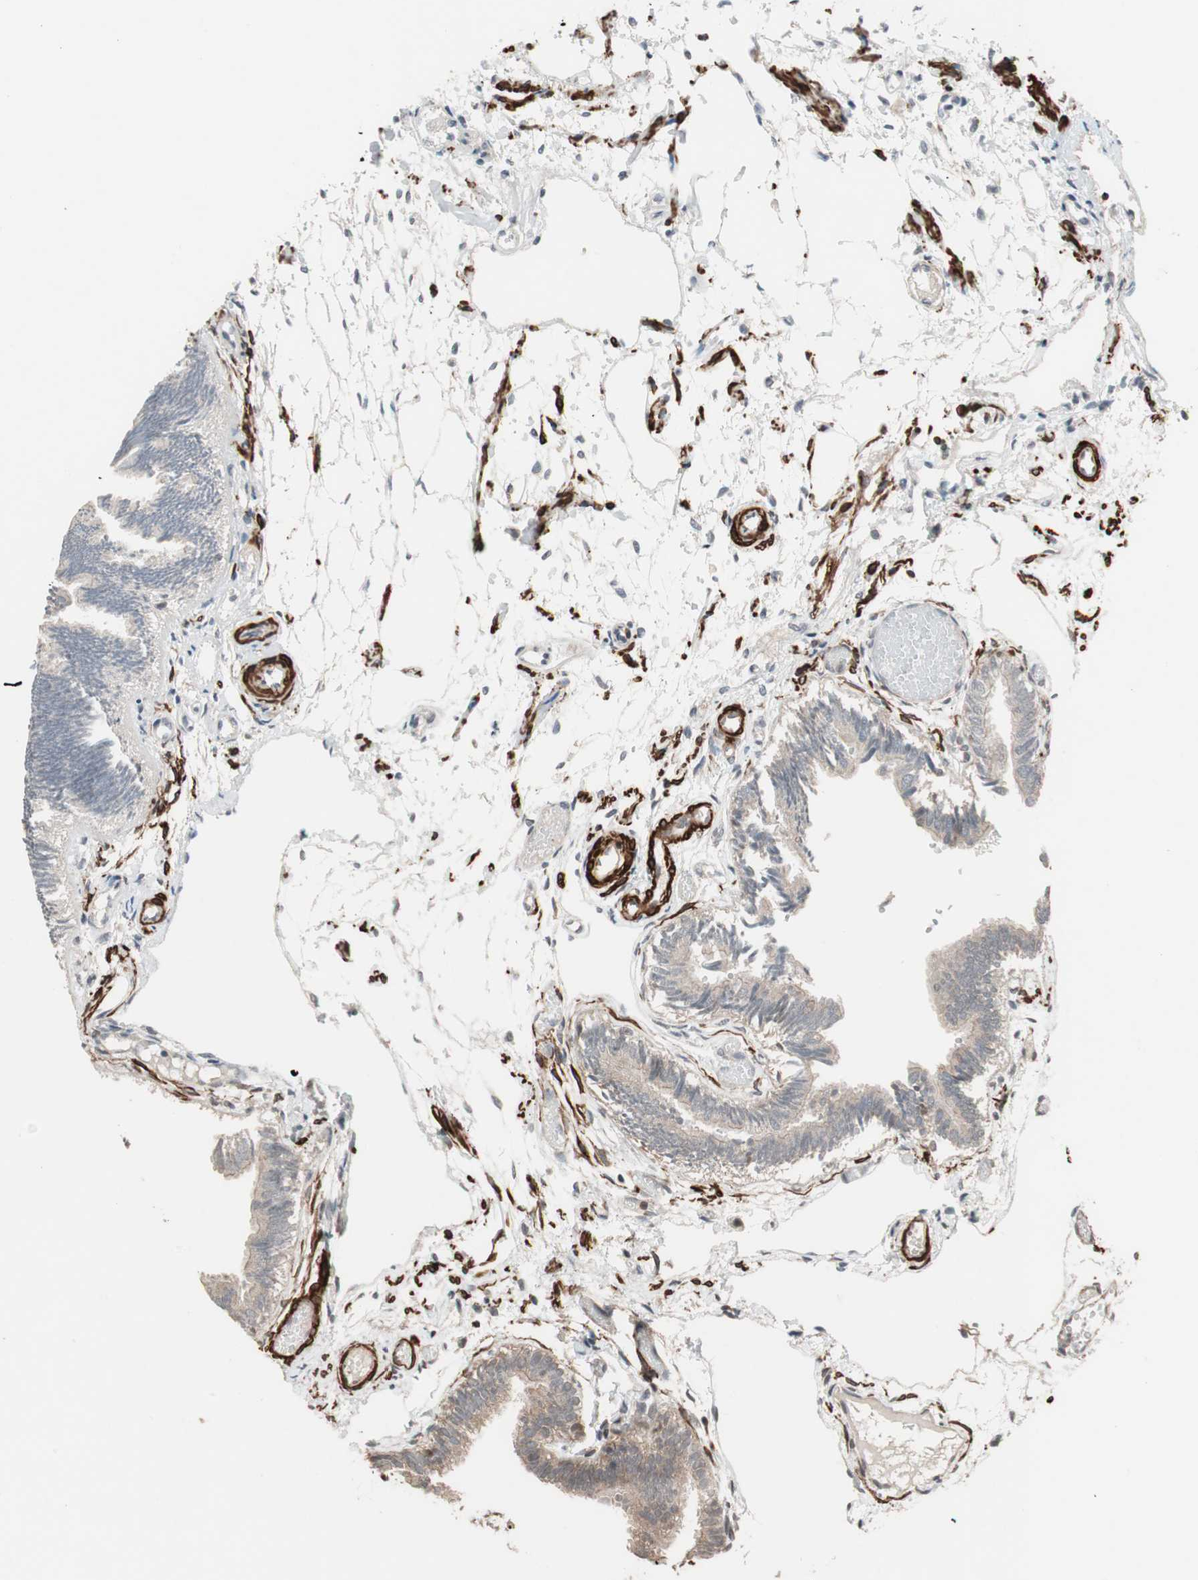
{"staining": {"intensity": "weak", "quantity": "25%-75%", "location": "cytoplasmic/membranous,nuclear"}, "tissue": "fallopian tube", "cell_type": "Glandular cells", "image_type": "normal", "snomed": [{"axis": "morphology", "description": "Normal tissue, NOS"}, {"axis": "topography", "description": "Fallopian tube"}], "caption": "Immunohistochemical staining of benign fallopian tube demonstrates 25%-75% levels of weak cytoplasmic/membranous,nuclear protein expression in approximately 25%-75% of glandular cells. The staining was performed using DAB, with brown indicating positive protein expression. Nuclei are stained blue with hematoxylin.", "gene": "DRAP1", "patient": {"sex": "female", "age": 29}}